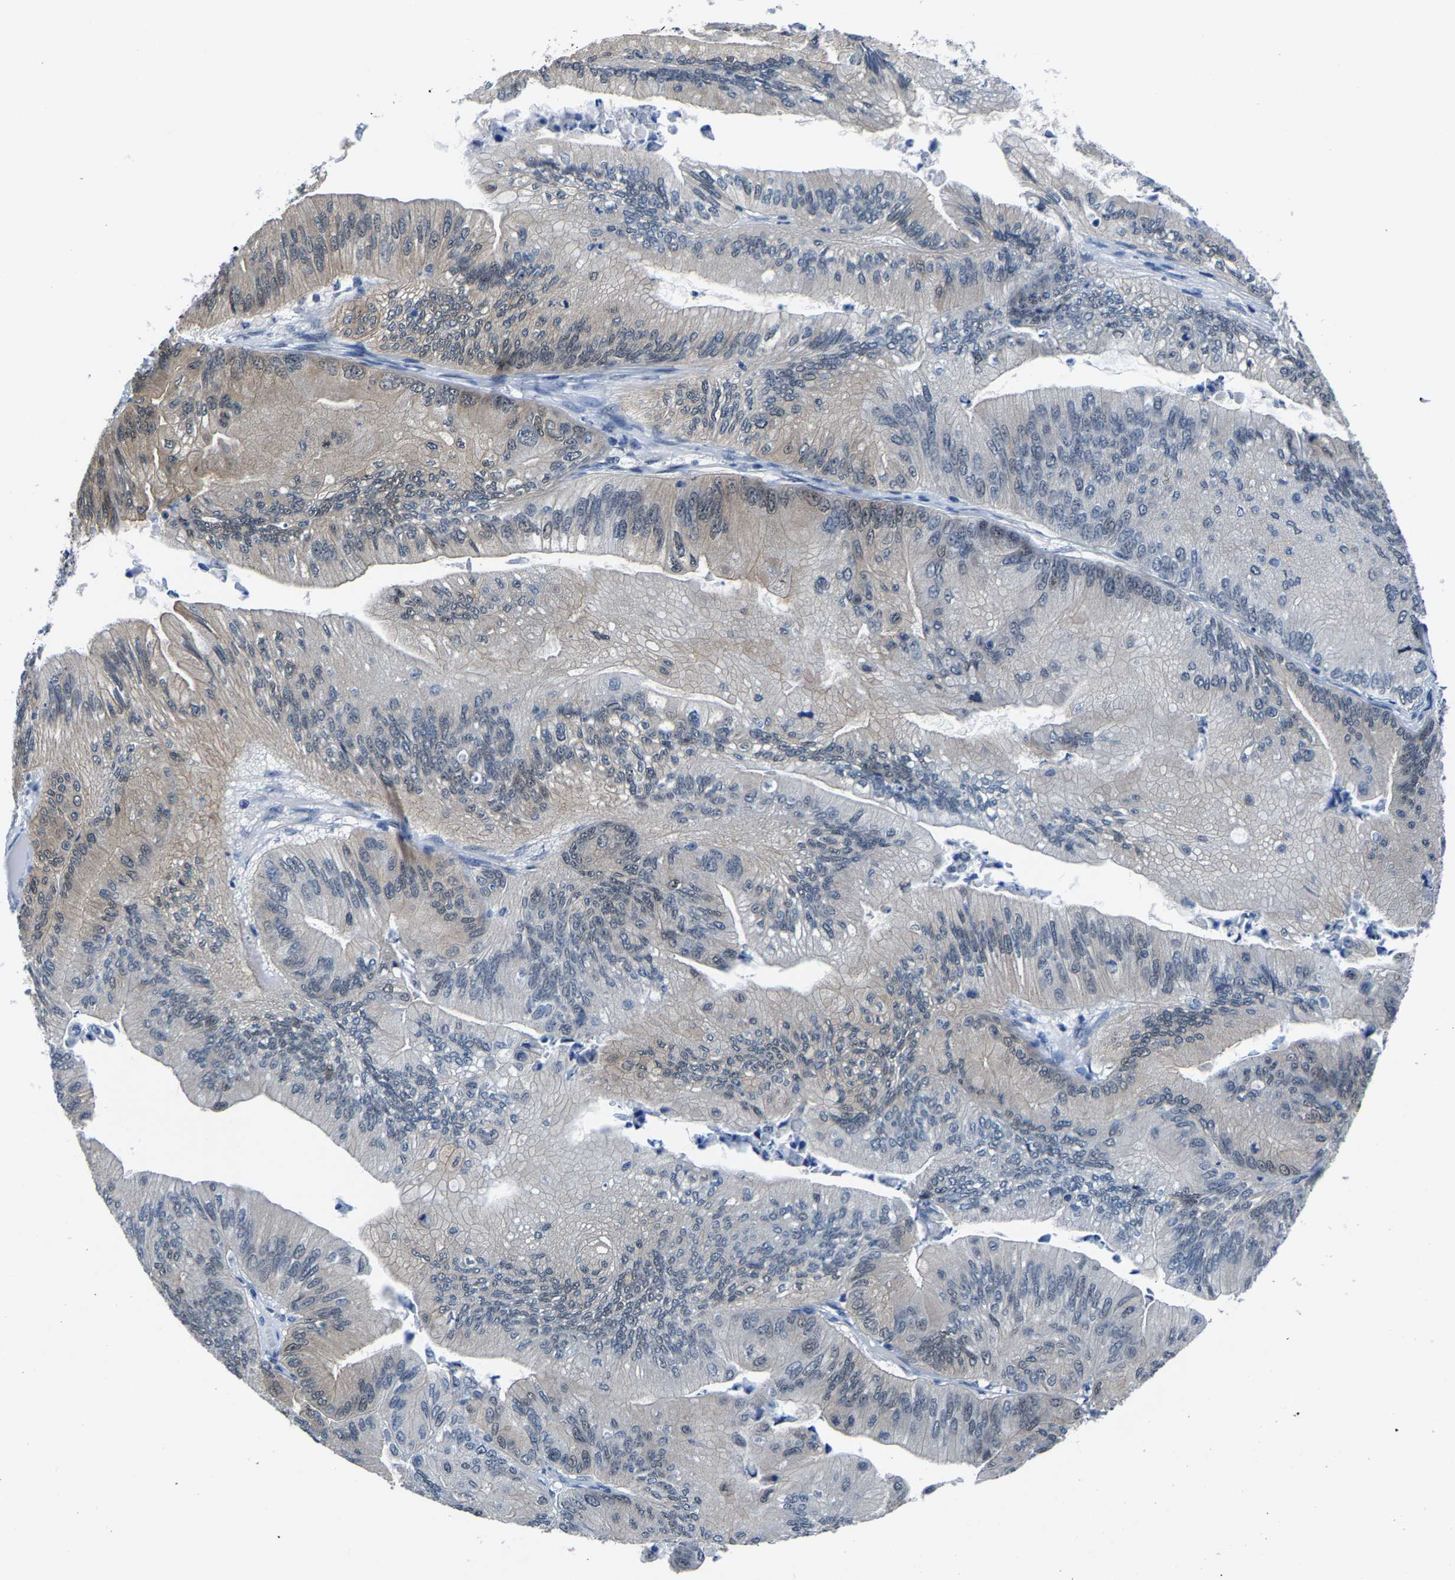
{"staining": {"intensity": "weak", "quantity": "<25%", "location": "cytoplasmic/membranous"}, "tissue": "ovarian cancer", "cell_type": "Tumor cells", "image_type": "cancer", "snomed": [{"axis": "morphology", "description": "Cystadenocarcinoma, mucinous, NOS"}, {"axis": "topography", "description": "Ovary"}], "caption": "Ovarian mucinous cystadenocarcinoma stained for a protein using IHC demonstrates no expression tumor cells.", "gene": "SSH3", "patient": {"sex": "female", "age": 61}}